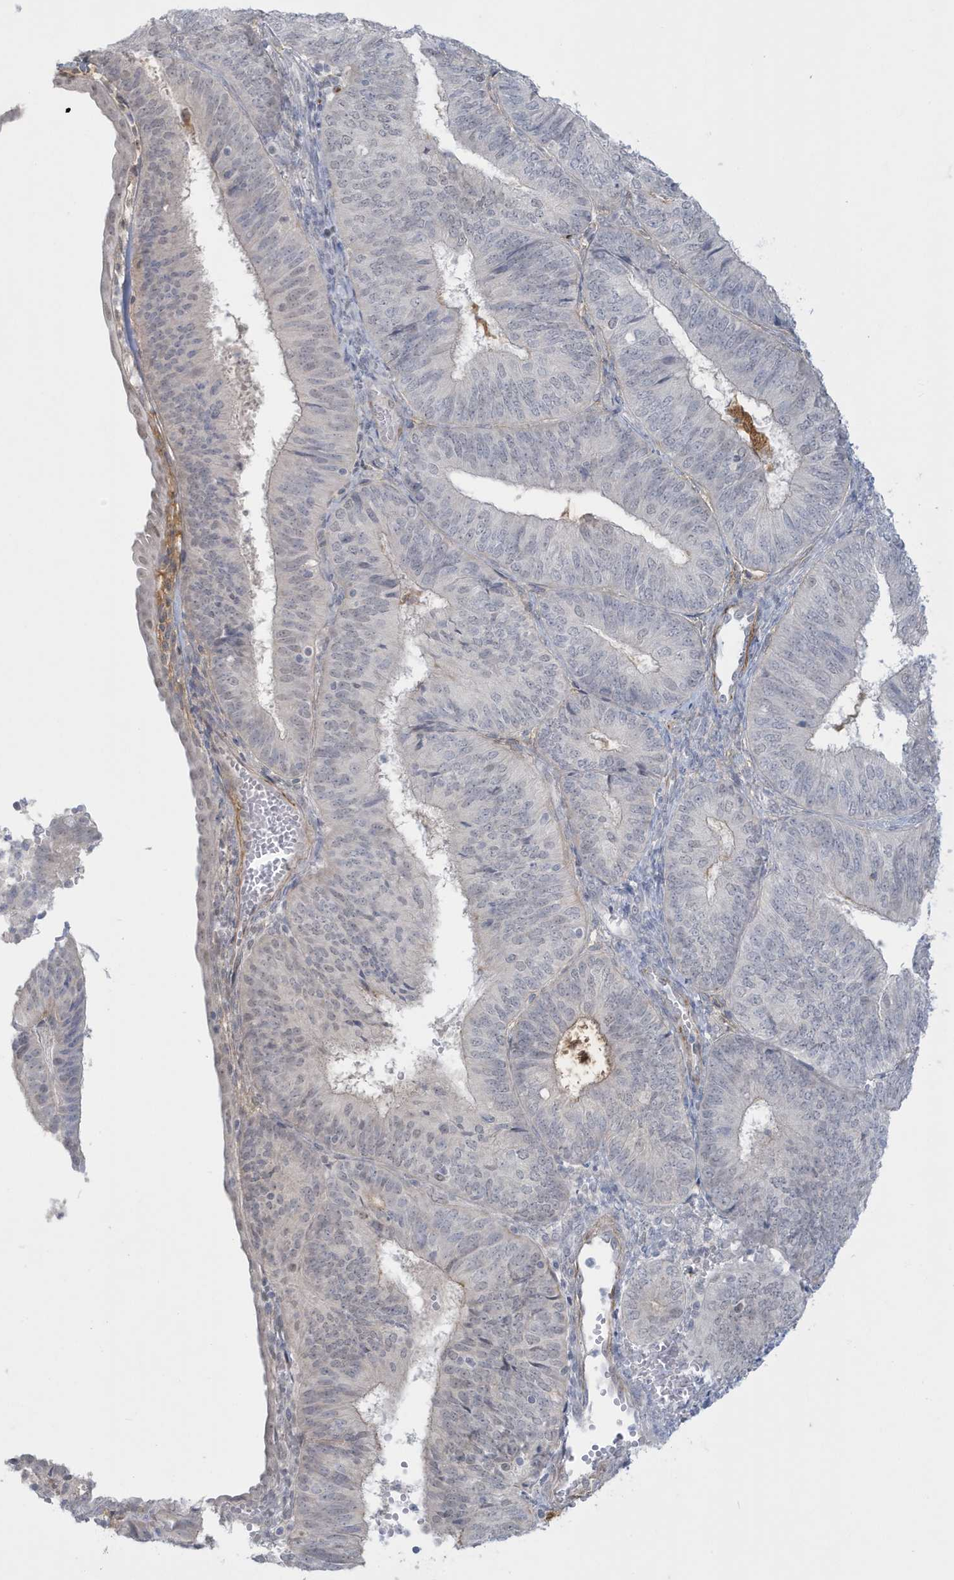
{"staining": {"intensity": "negative", "quantity": "none", "location": "none"}, "tissue": "endometrial cancer", "cell_type": "Tumor cells", "image_type": "cancer", "snomed": [{"axis": "morphology", "description": "Adenocarcinoma, NOS"}, {"axis": "topography", "description": "Endometrium"}], "caption": "DAB immunohistochemical staining of adenocarcinoma (endometrial) exhibits no significant expression in tumor cells.", "gene": "HERC6", "patient": {"sex": "female", "age": 58}}